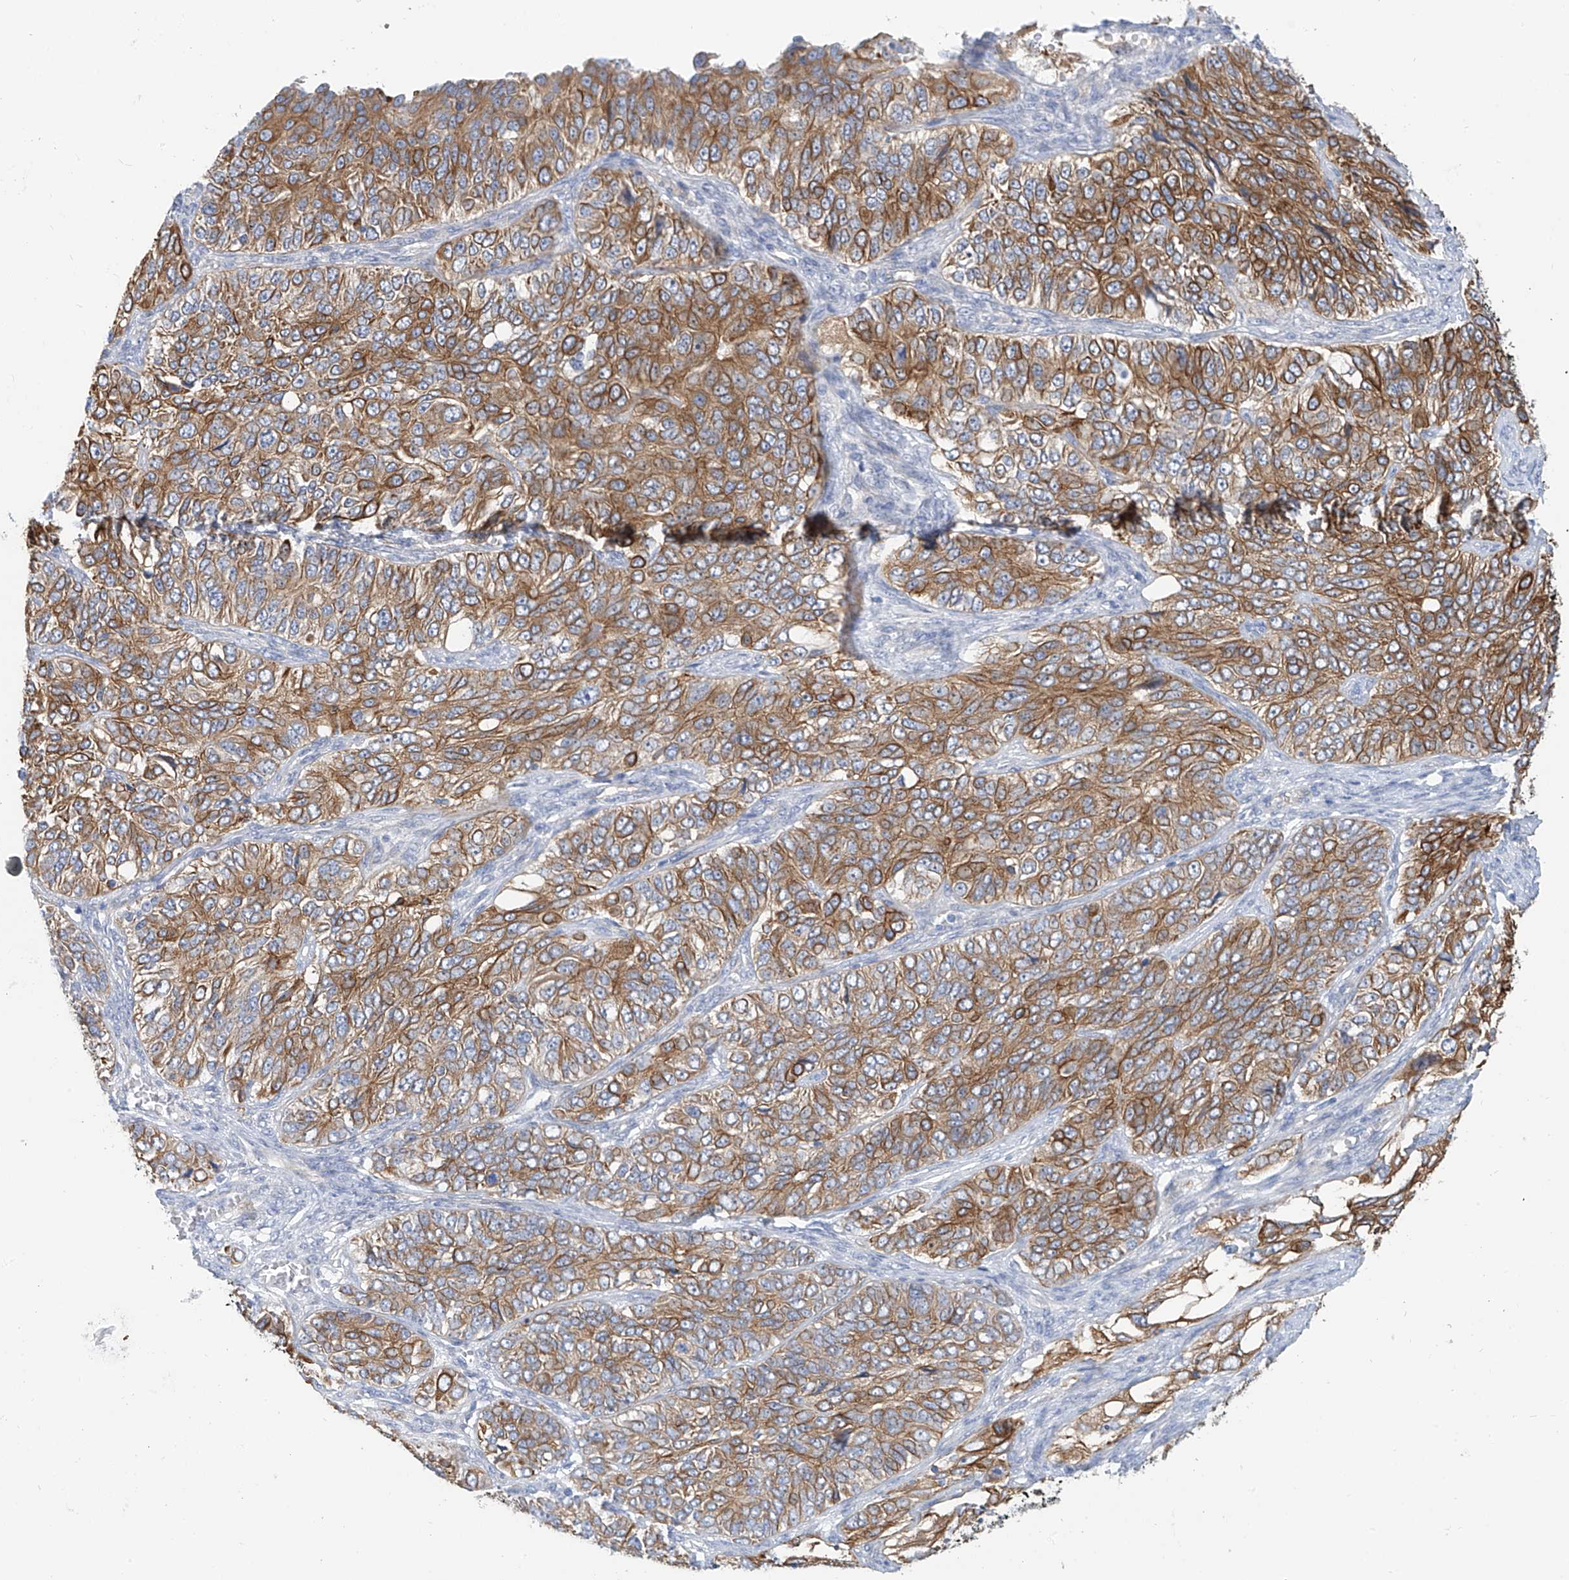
{"staining": {"intensity": "moderate", "quantity": ">75%", "location": "cytoplasmic/membranous"}, "tissue": "ovarian cancer", "cell_type": "Tumor cells", "image_type": "cancer", "snomed": [{"axis": "morphology", "description": "Carcinoma, endometroid"}, {"axis": "topography", "description": "Ovary"}], "caption": "Tumor cells display medium levels of moderate cytoplasmic/membranous positivity in approximately >75% of cells in ovarian cancer (endometroid carcinoma).", "gene": "PIK3C2B", "patient": {"sex": "female", "age": 51}}